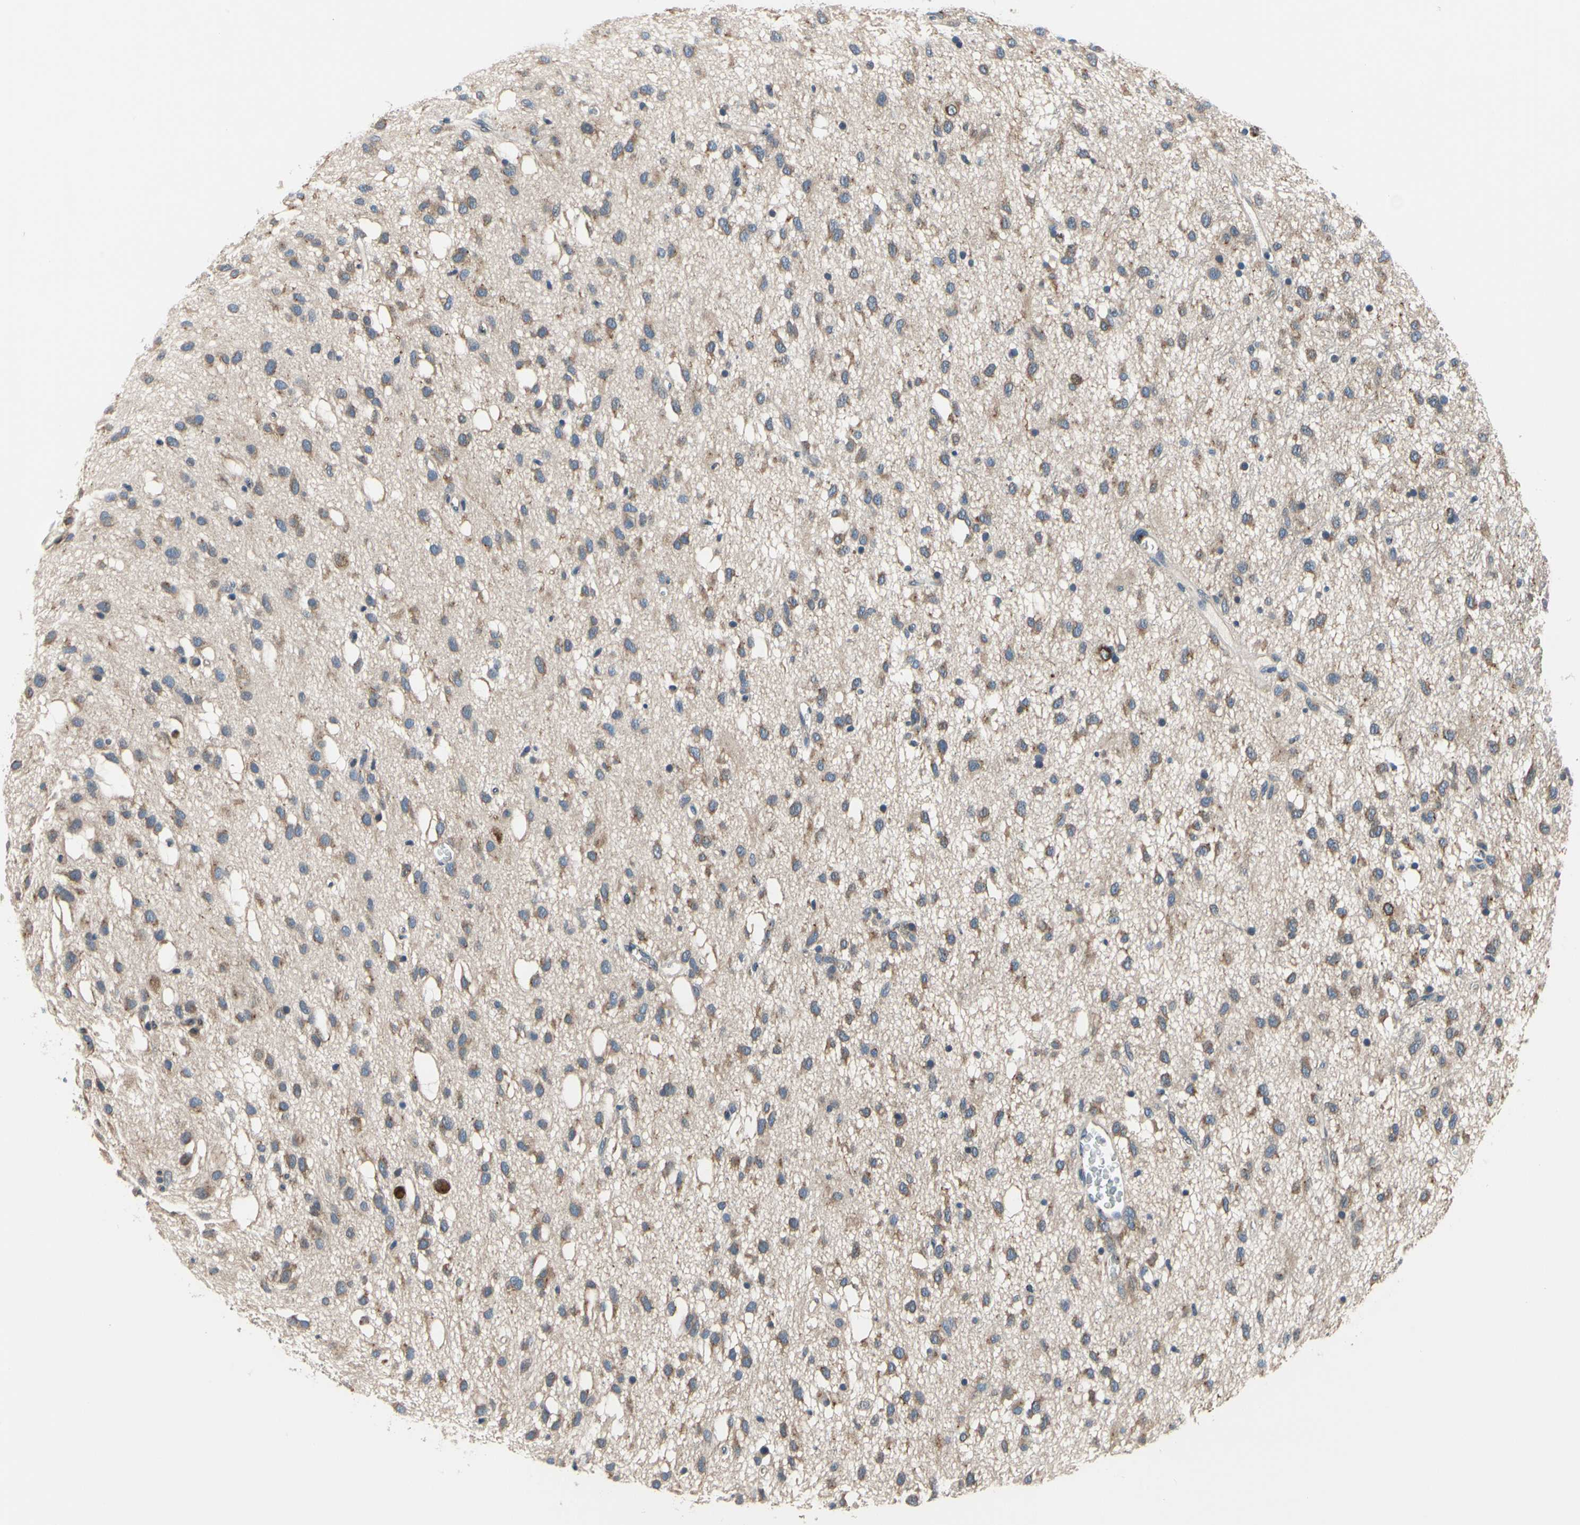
{"staining": {"intensity": "weak", "quantity": ">75%", "location": "cytoplasmic/membranous"}, "tissue": "glioma", "cell_type": "Tumor cells", "image_type": "cancer", "snomed": [{"axis": "morphology", "description": "Glioma, malignant, Low grade"}, {"axis": "topography", "description": "Brain"}], "caption": "An image showing weak cytoplasmic/membranous staining in approximately >75% of tumor cells in glioma, as visualized by brown immunohistochemical staining.", "gene": "PRKAR2B", "patient": {"sex": "male", "age": 77}}